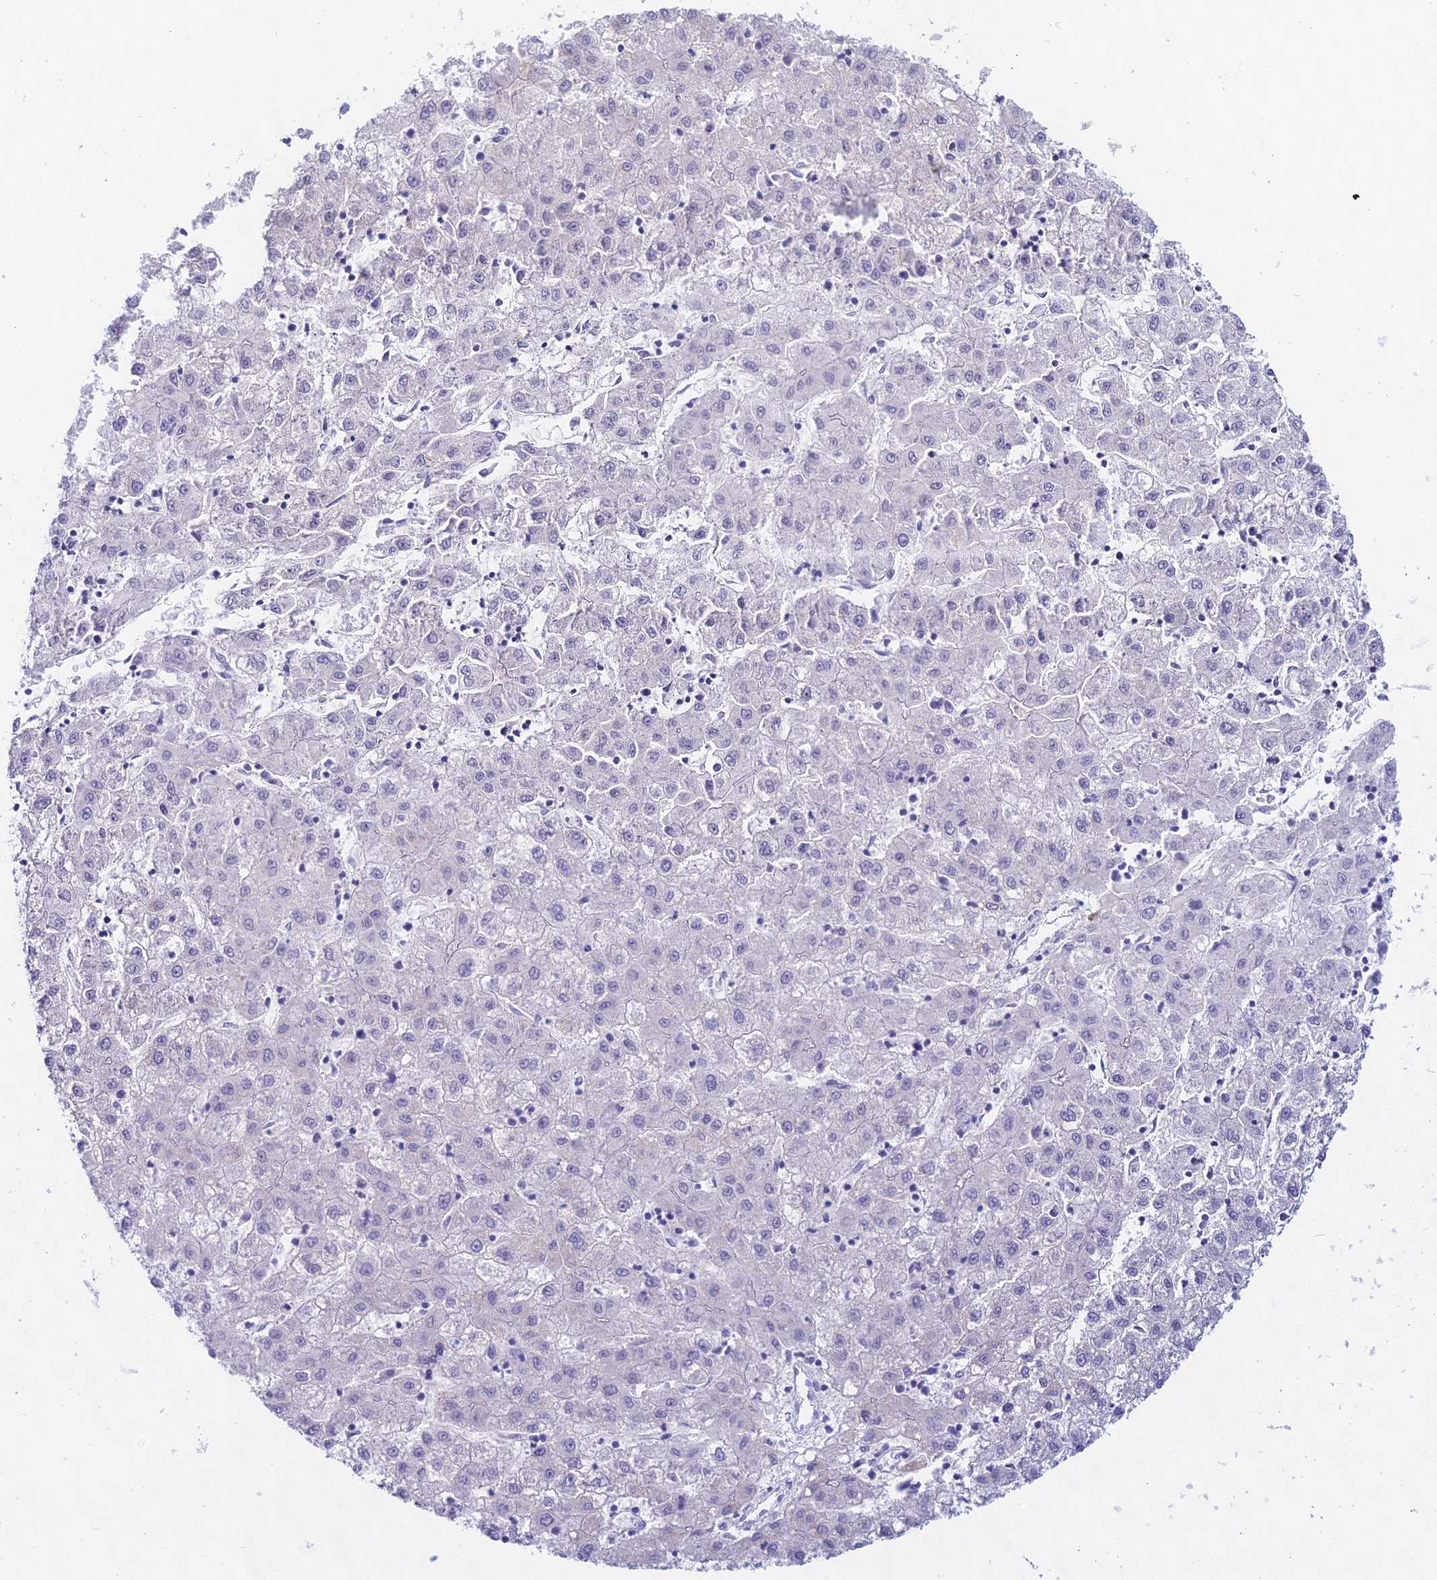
{"staining": {"intensity": "negative", "quantity": "none", "location": "none"}, "tissue": "liver cancer", "cell_type": "Tumor cells", "image_type": "cancer", "snomed": [{"axis": "morphology", "description": "Carcinoma, Hepatocellular, NOS"}, {"axis": "topography", "description": "Liver"}], "caption": "High power microscopy photomicrograph of an immunohistochemistry (IHC) histopathology image of hepatocellular carcinoma (liver), revealing no significant expression in tumor cells.", "gene": "CGB2", "patient": {"sex": "male", "age": 72}}